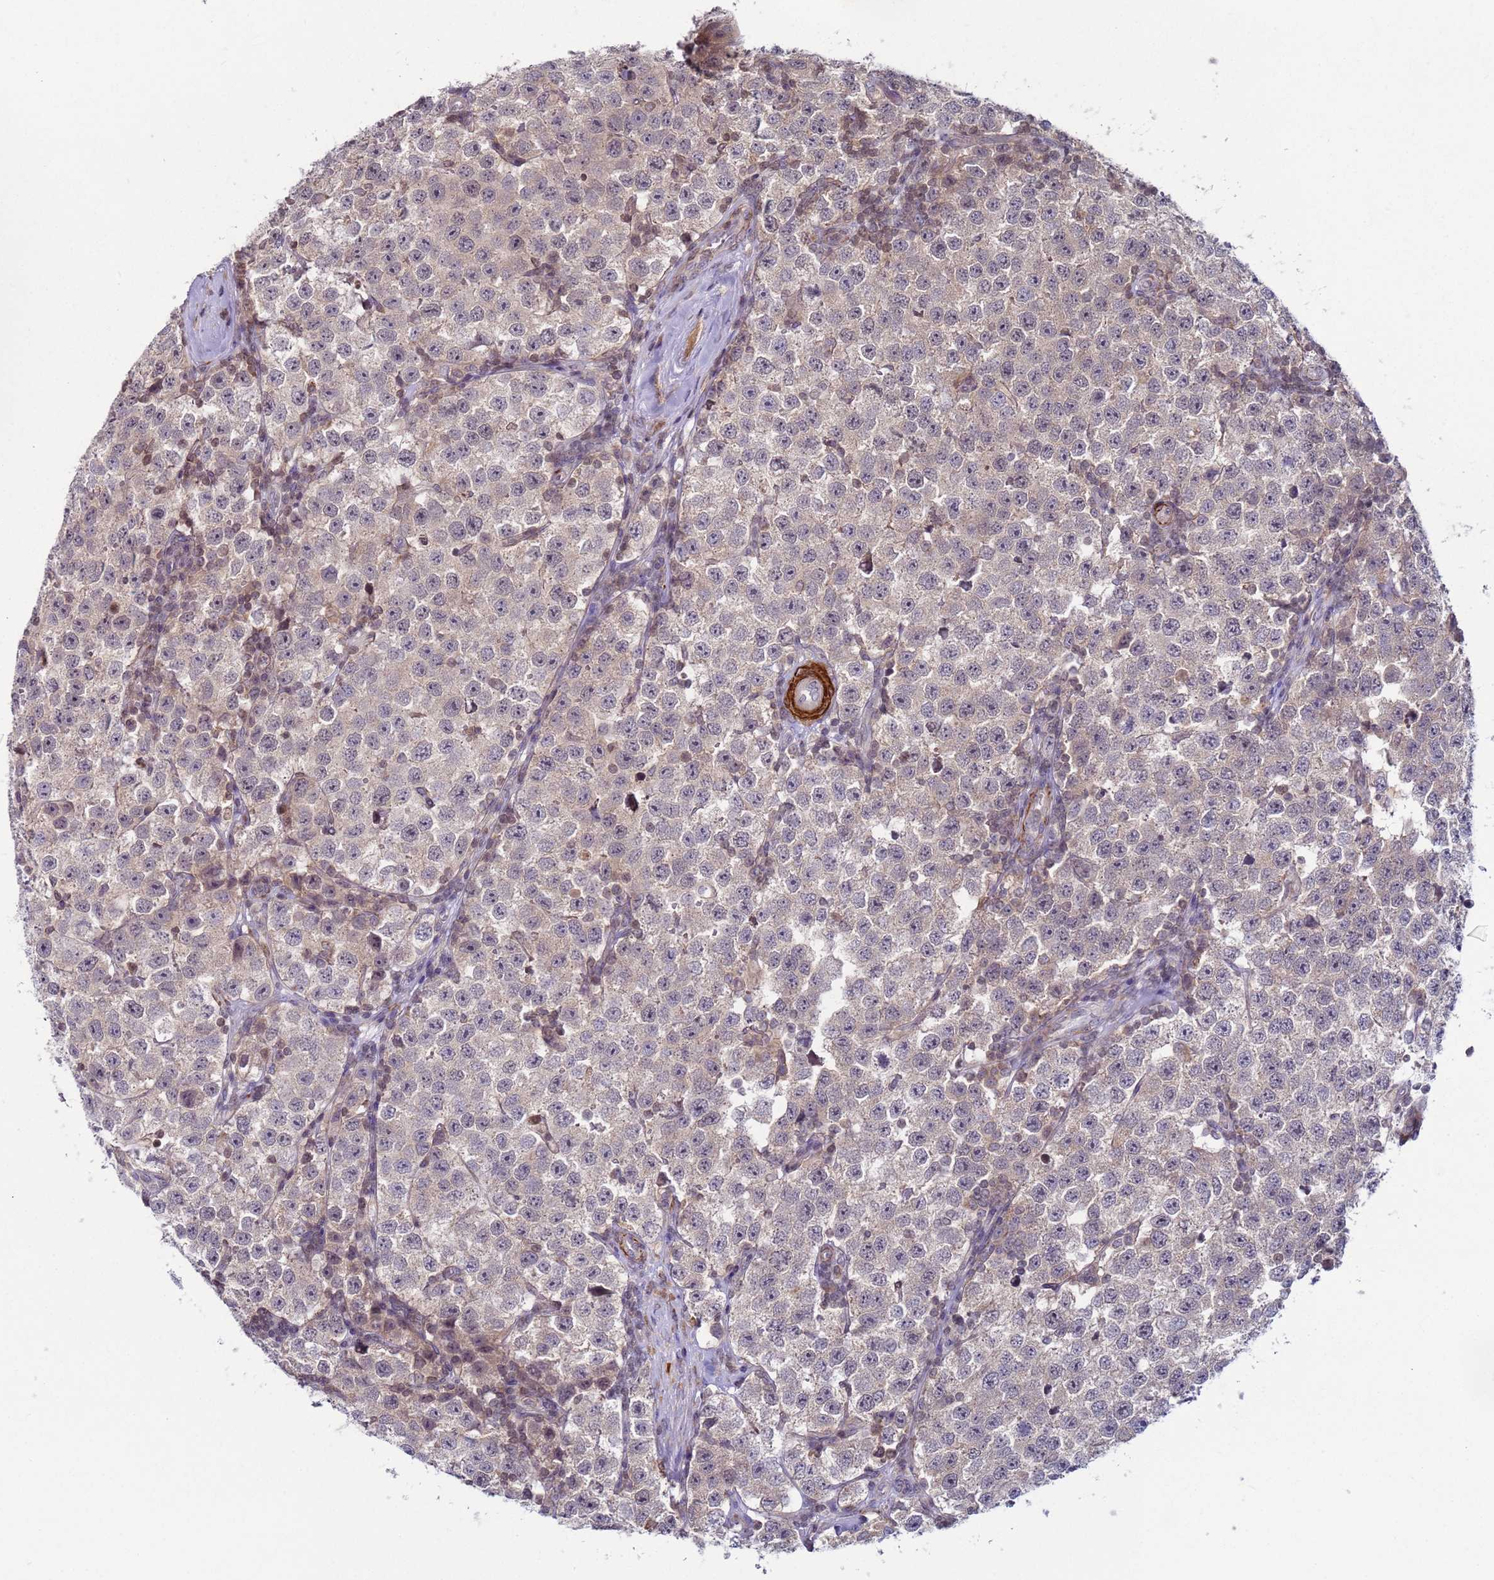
{"staining": {"intensity": "weak", "quantity": "25%-75%", "location": "cytoplasmic/membranous"}, "tissue": "testis cancer", "cell_type": "Tumor cells", "image_type": "cancer", "snomed": [{"axis": "morphology", "description": "Seminoma, NOS"}, {"axis": "topography", "description": "Testis"}], "caption": "IHC micrograph of testis cancer stained for a protein (brown), which shows low levels of weak cytoplasmic/membranous expression in approximately 25%-75% of tumor cells.", "gene": "SNAPC4", "patient": {"sex": "male", "age": 34}}